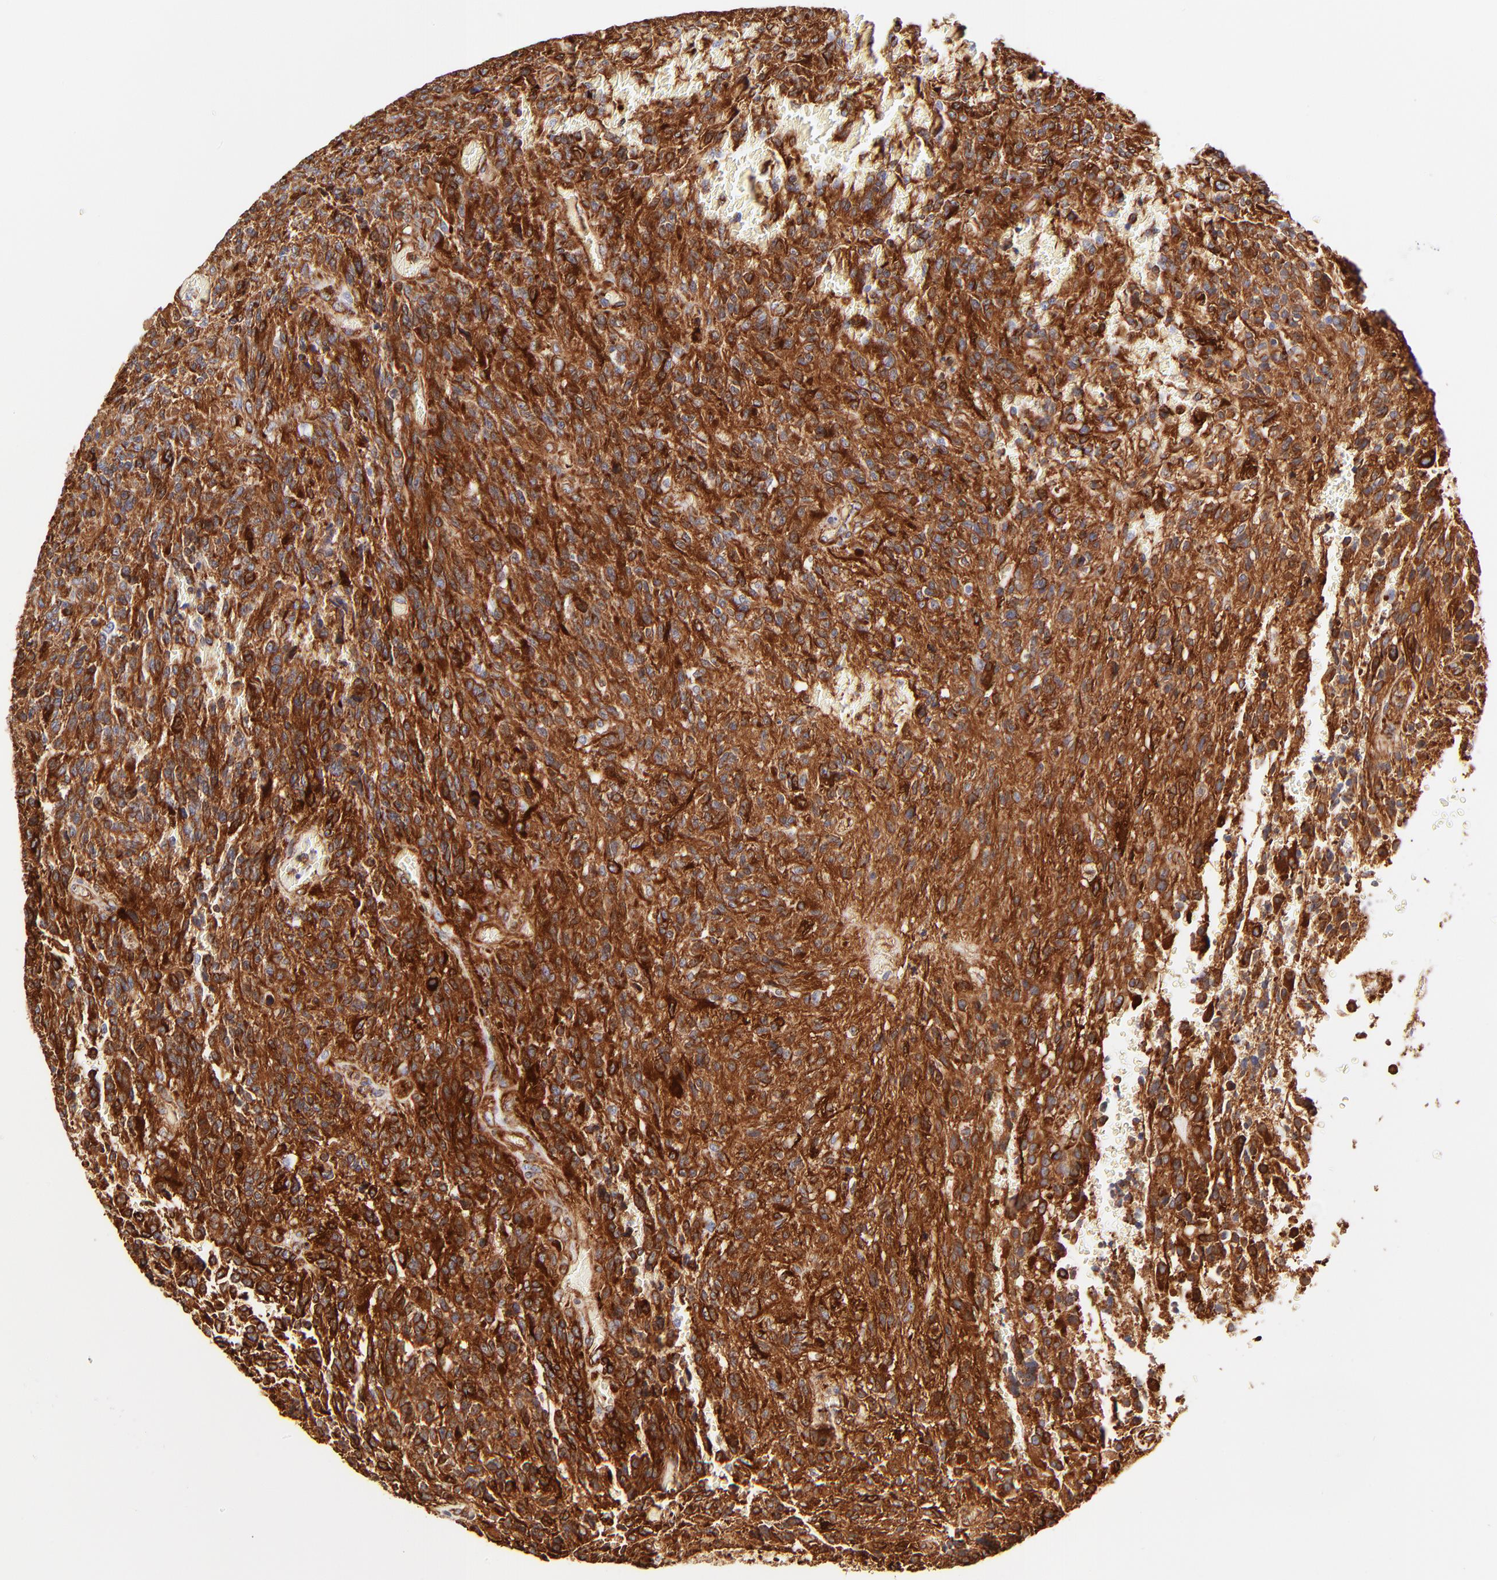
{"staining": {"intensity": "strong", "quantity": ">75%", "location": "cytoplasmic/membranous"}, "tissue": "glioma", "cell_type": "Tumor cells", "image_type": "cancer", "snomed": [{"axis": "morphology", "description": "Normal tissue, NOS"}, {"axis": "morphology", "description": "Glioma, malignant, High grade"}, {"axis": "topography", "description": "Cerebral cortex"}], "caption": "High-grade glioma (malignant) was stained to show a protein in brown. There is high levels of strong cytoplasmic/membranous expression in approximately >75% of tumor cells.", "gene": "FLNA", "patient": {"sex": "male", "age": 56}}